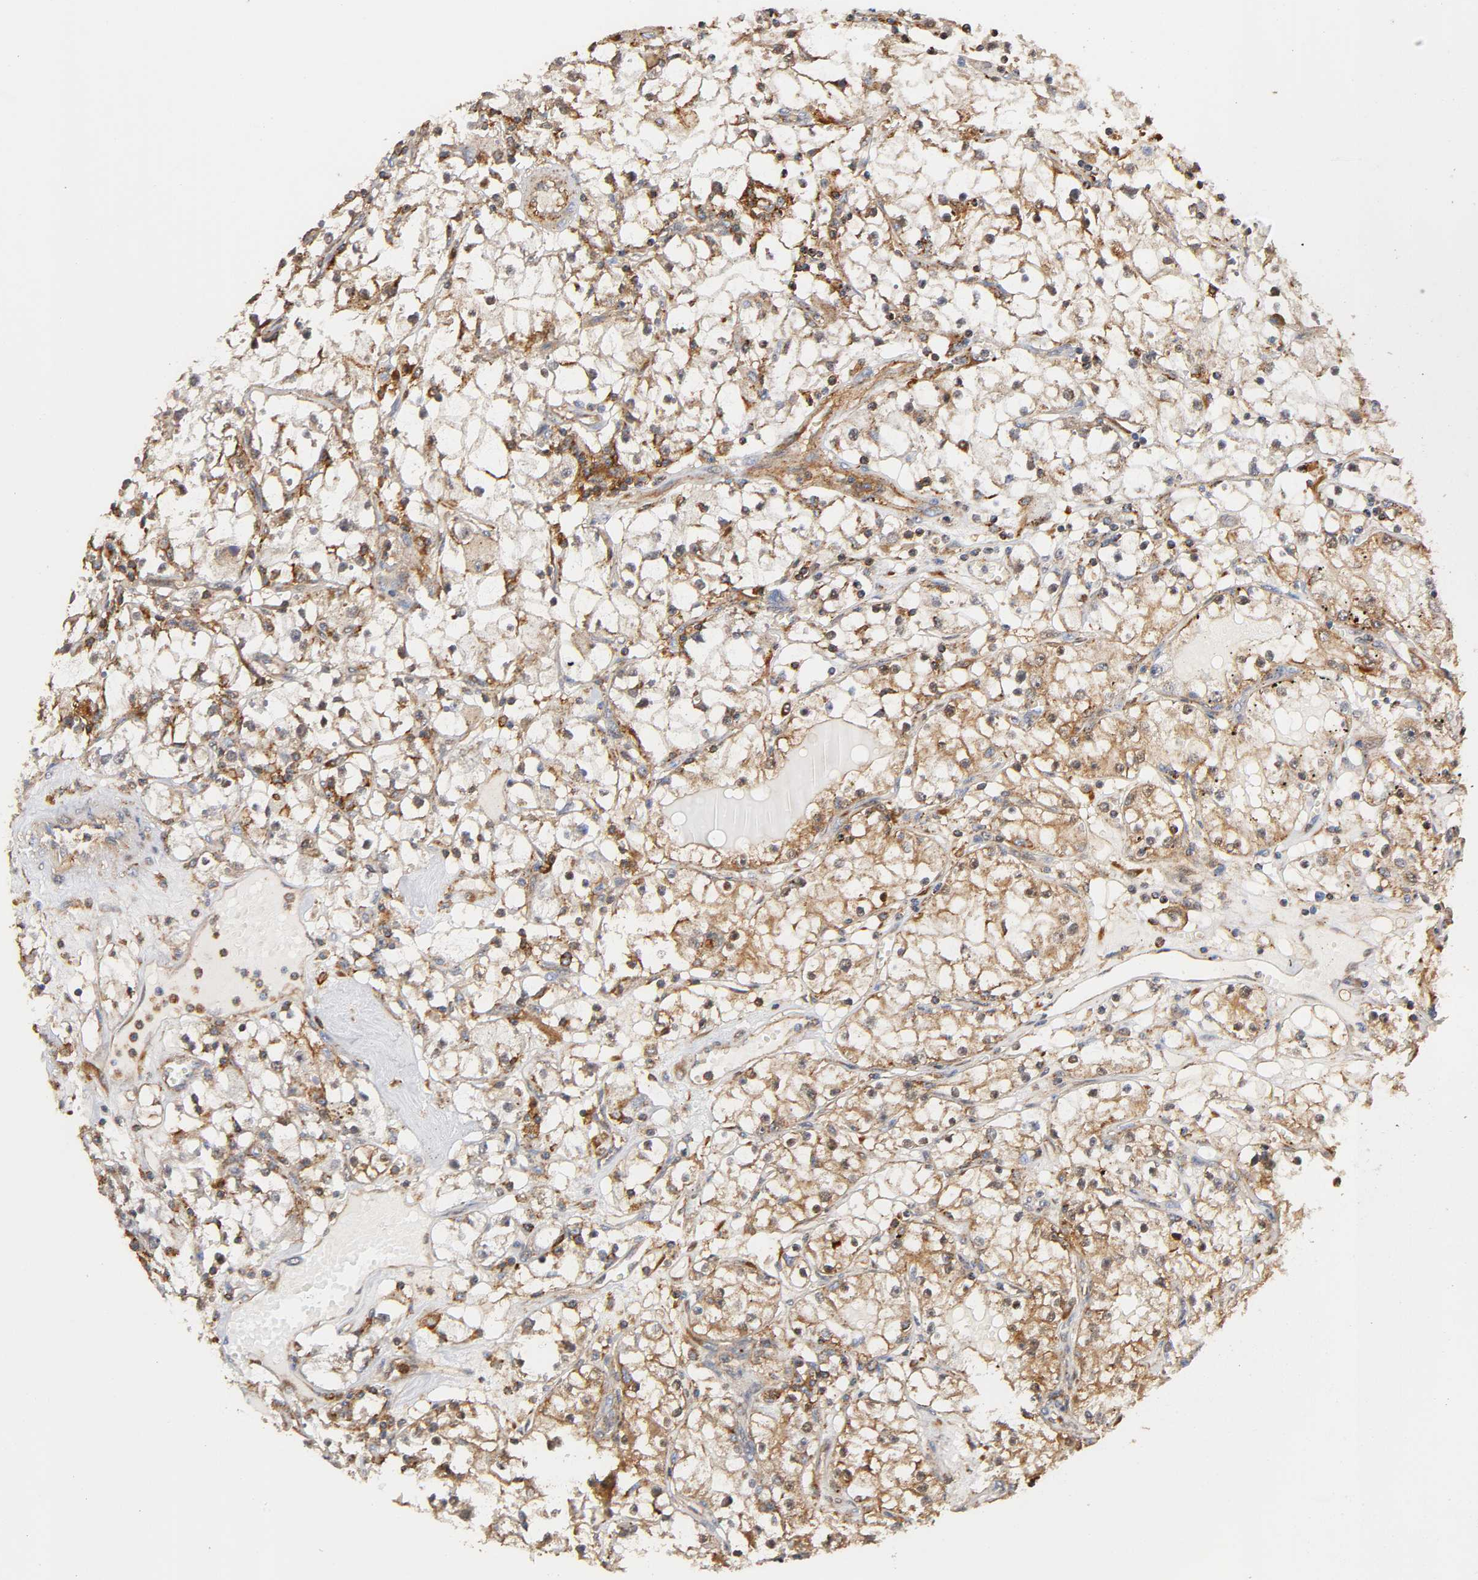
{"staining": {"intensity": "moderate", "quantity": ">75%", "location": "cytoplasmic/membranous"}, "tissue": "renal cancer", "cell_type": "Tumor cells", "image_type": "cancer", "snomed": [{"axis": "morphology", "description": "Adenocarcinoma, NOS"}, {"axis": "topography", "description": "Kidney"}], "caption": "Renal cancer stained with immunohistochemistry (IHC) exhibits moderate cytoplasmic/membranous staining in about >75% of tumor cells.", "gene": "ANXA11", "patient": {"sex": "male", "age": 56}}